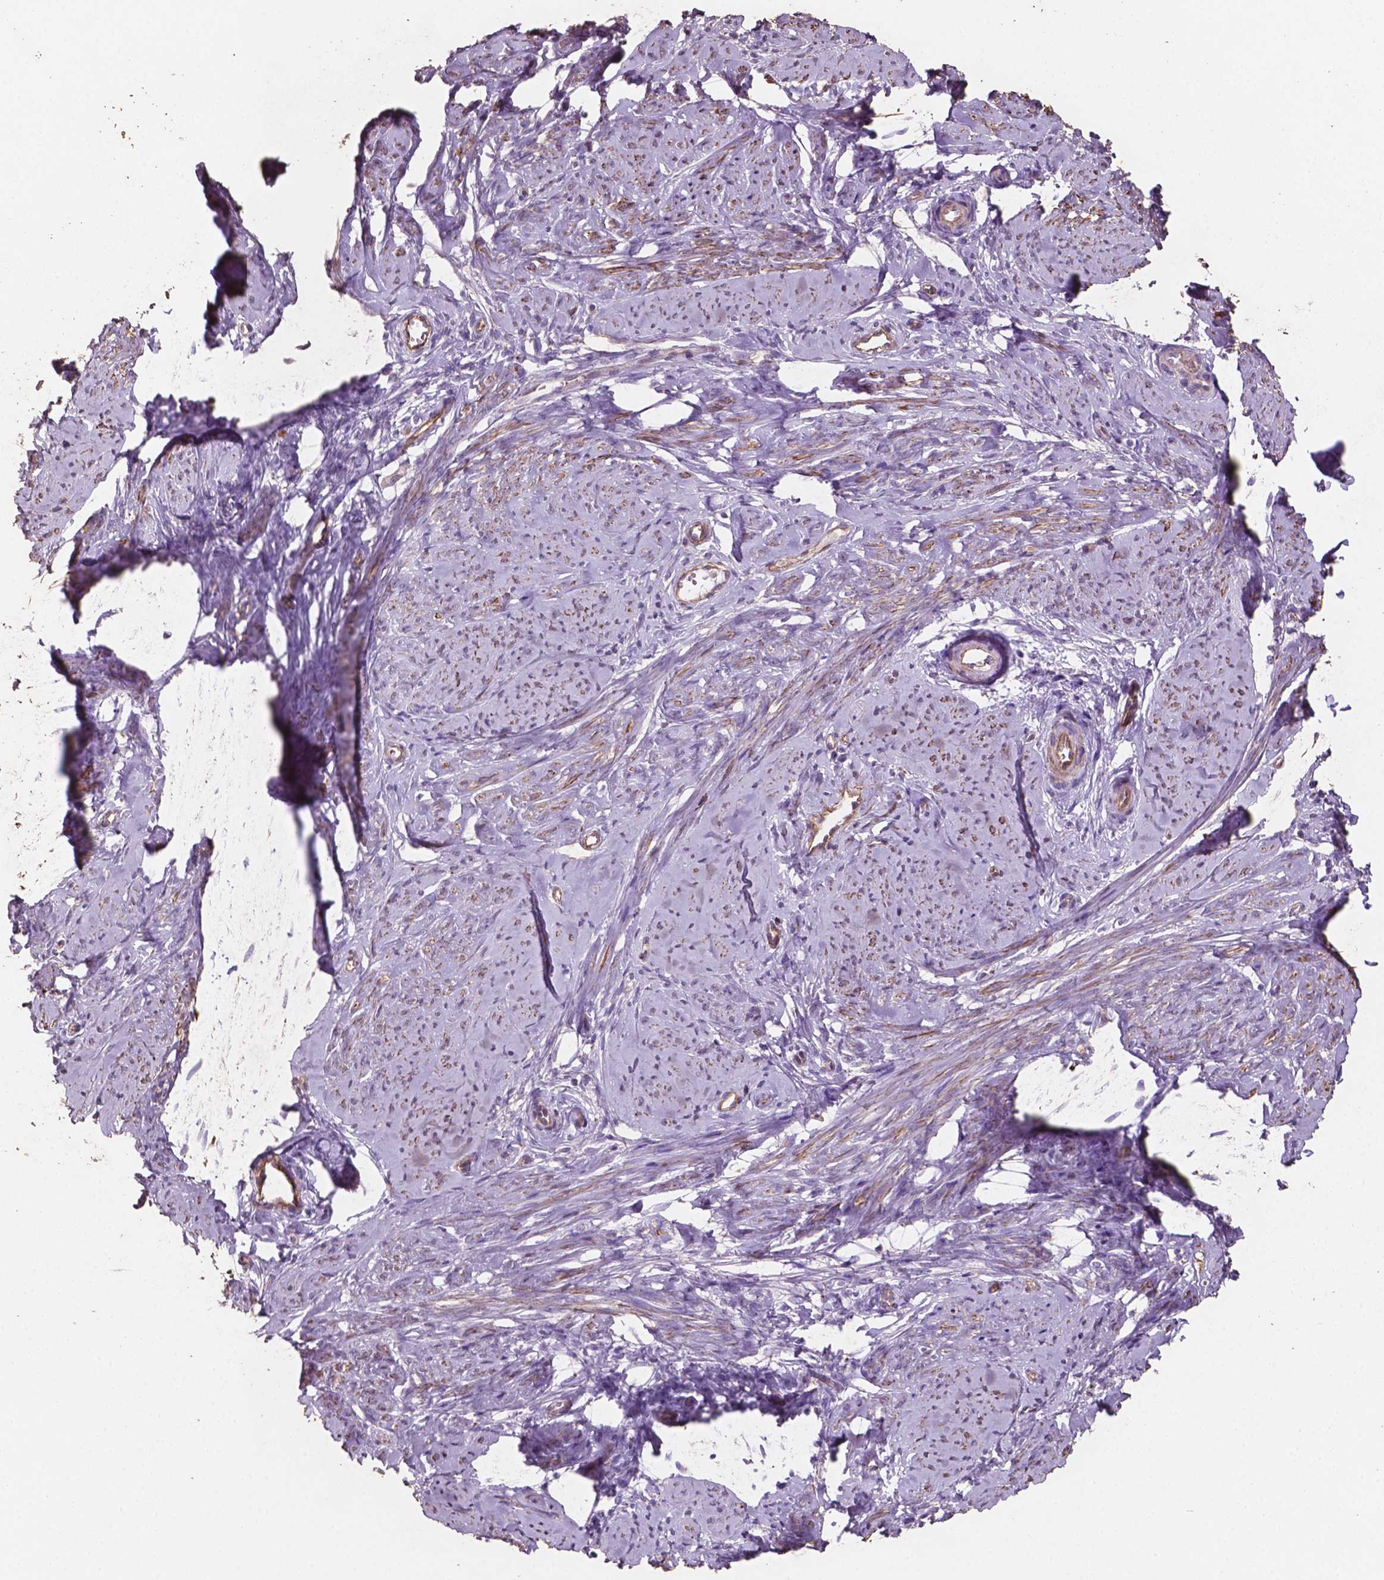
{"staining": {"intensity": "moderate", "quantity": "25%-75%", "location": "cytoplasmic/membranous"}, "tissue": "smooth muscle", "cell_type": "Smooth muscle cells", "image_type": "normal", "snomed": [{"axis": "morphology", "description": "Normal tissue, NOS"}, {"axis": "topography", "description": "Smooth muscle"}], "caption": "Smooth muscle cells exhibit medium levels of moderate cytoplasmic/membranous expression in about 25%-75% of cells in benign smooth muscle.", "gene": "COMMD4", "patient": {"sex": "female", "age": 48}}